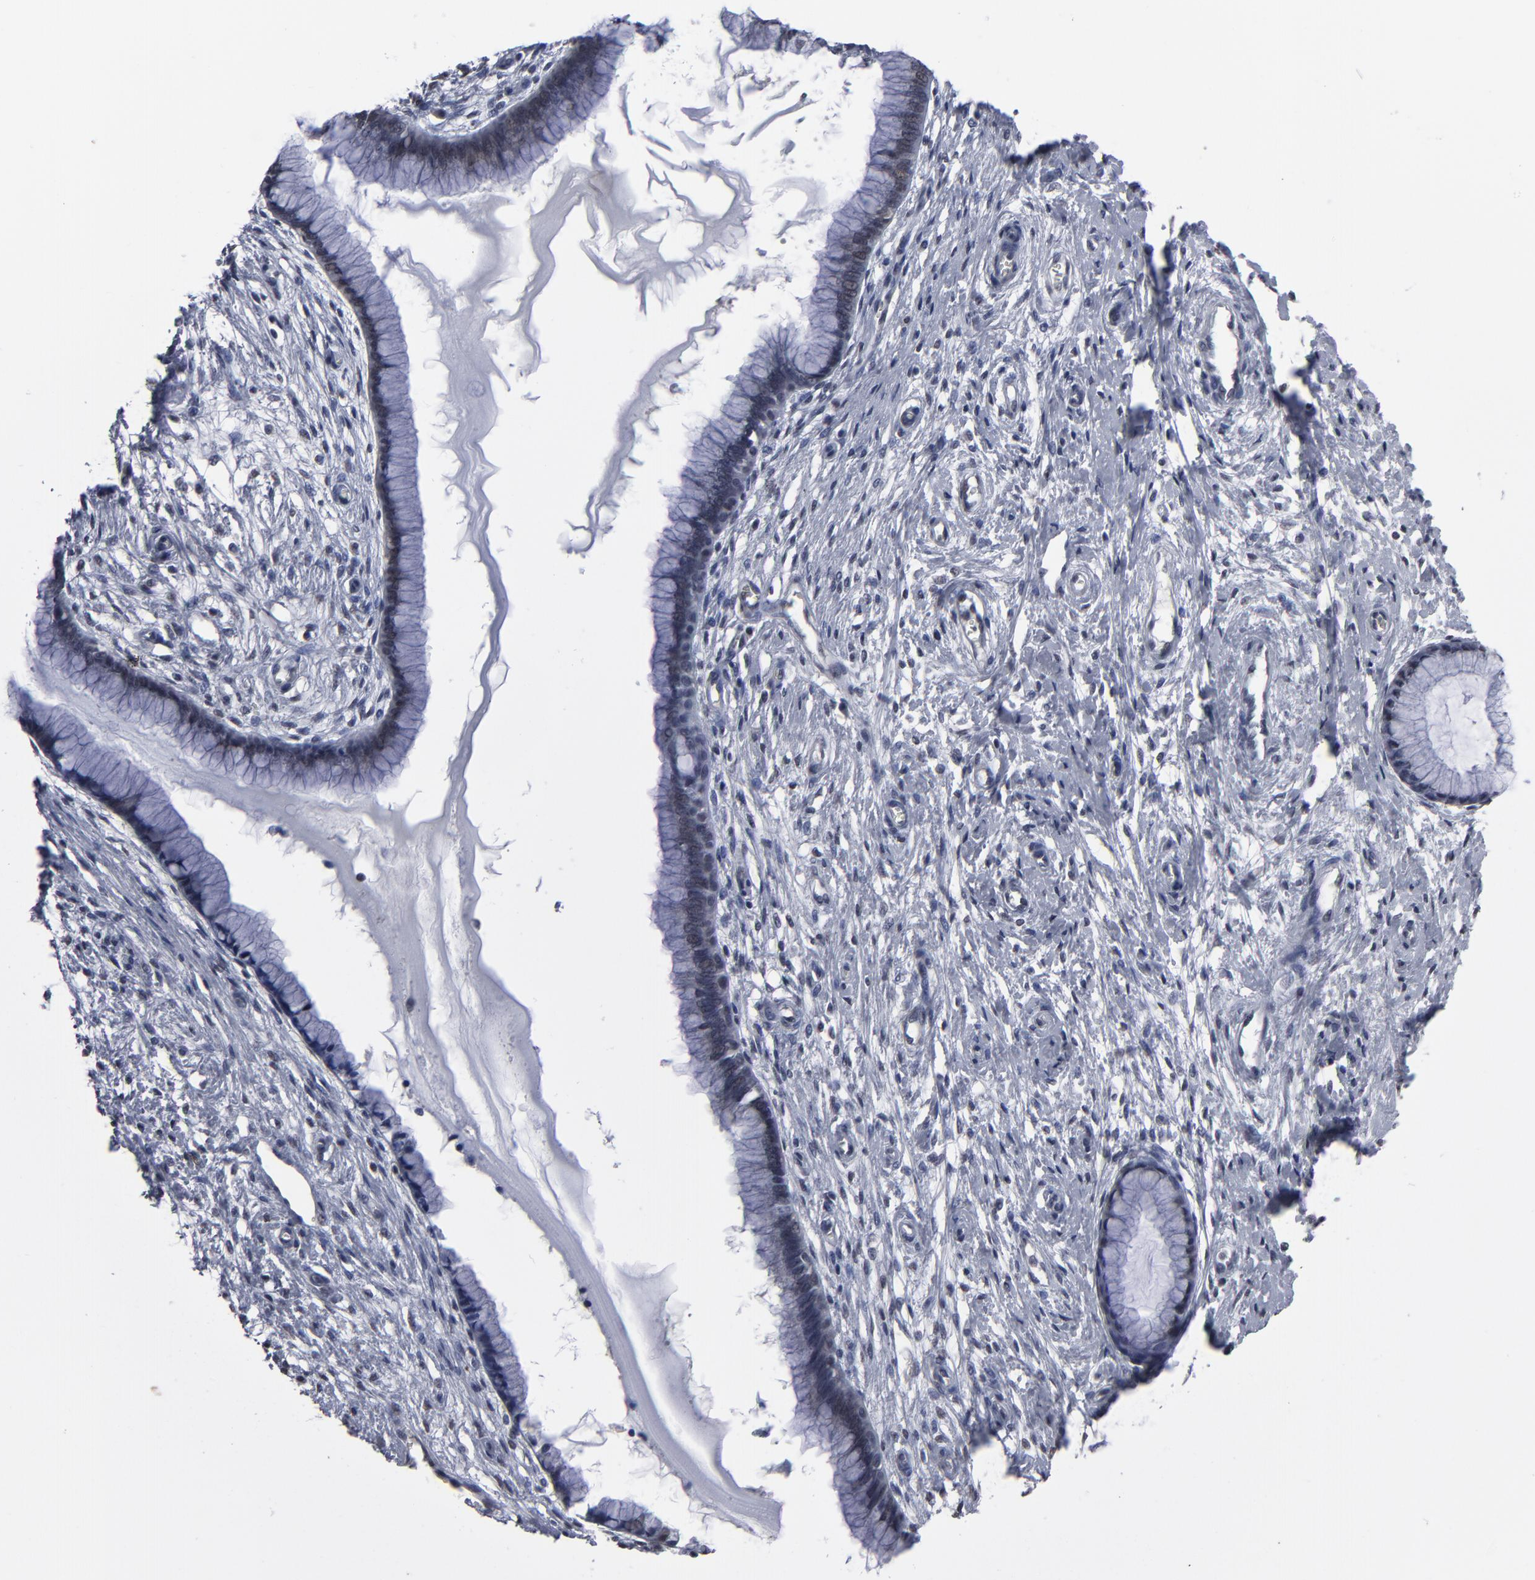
{"staining": {"intensity": "negative", "quantity": "none", "location": "none"}, "tissue": "cervix", "cell_type": "Glandular cells", "image_type": "normal", "snomed": [{"axis": "morphology", "description": "Normal tissue, NOS"}, {"axis": "topography", "description": "Cervix"}], "caption": "This is an immunohistochemistry micrograph of normal human cervix. There is no staining in glandular cells.", "gene": "SSRP1", "patient": {"sex": "female", "age": 55}}